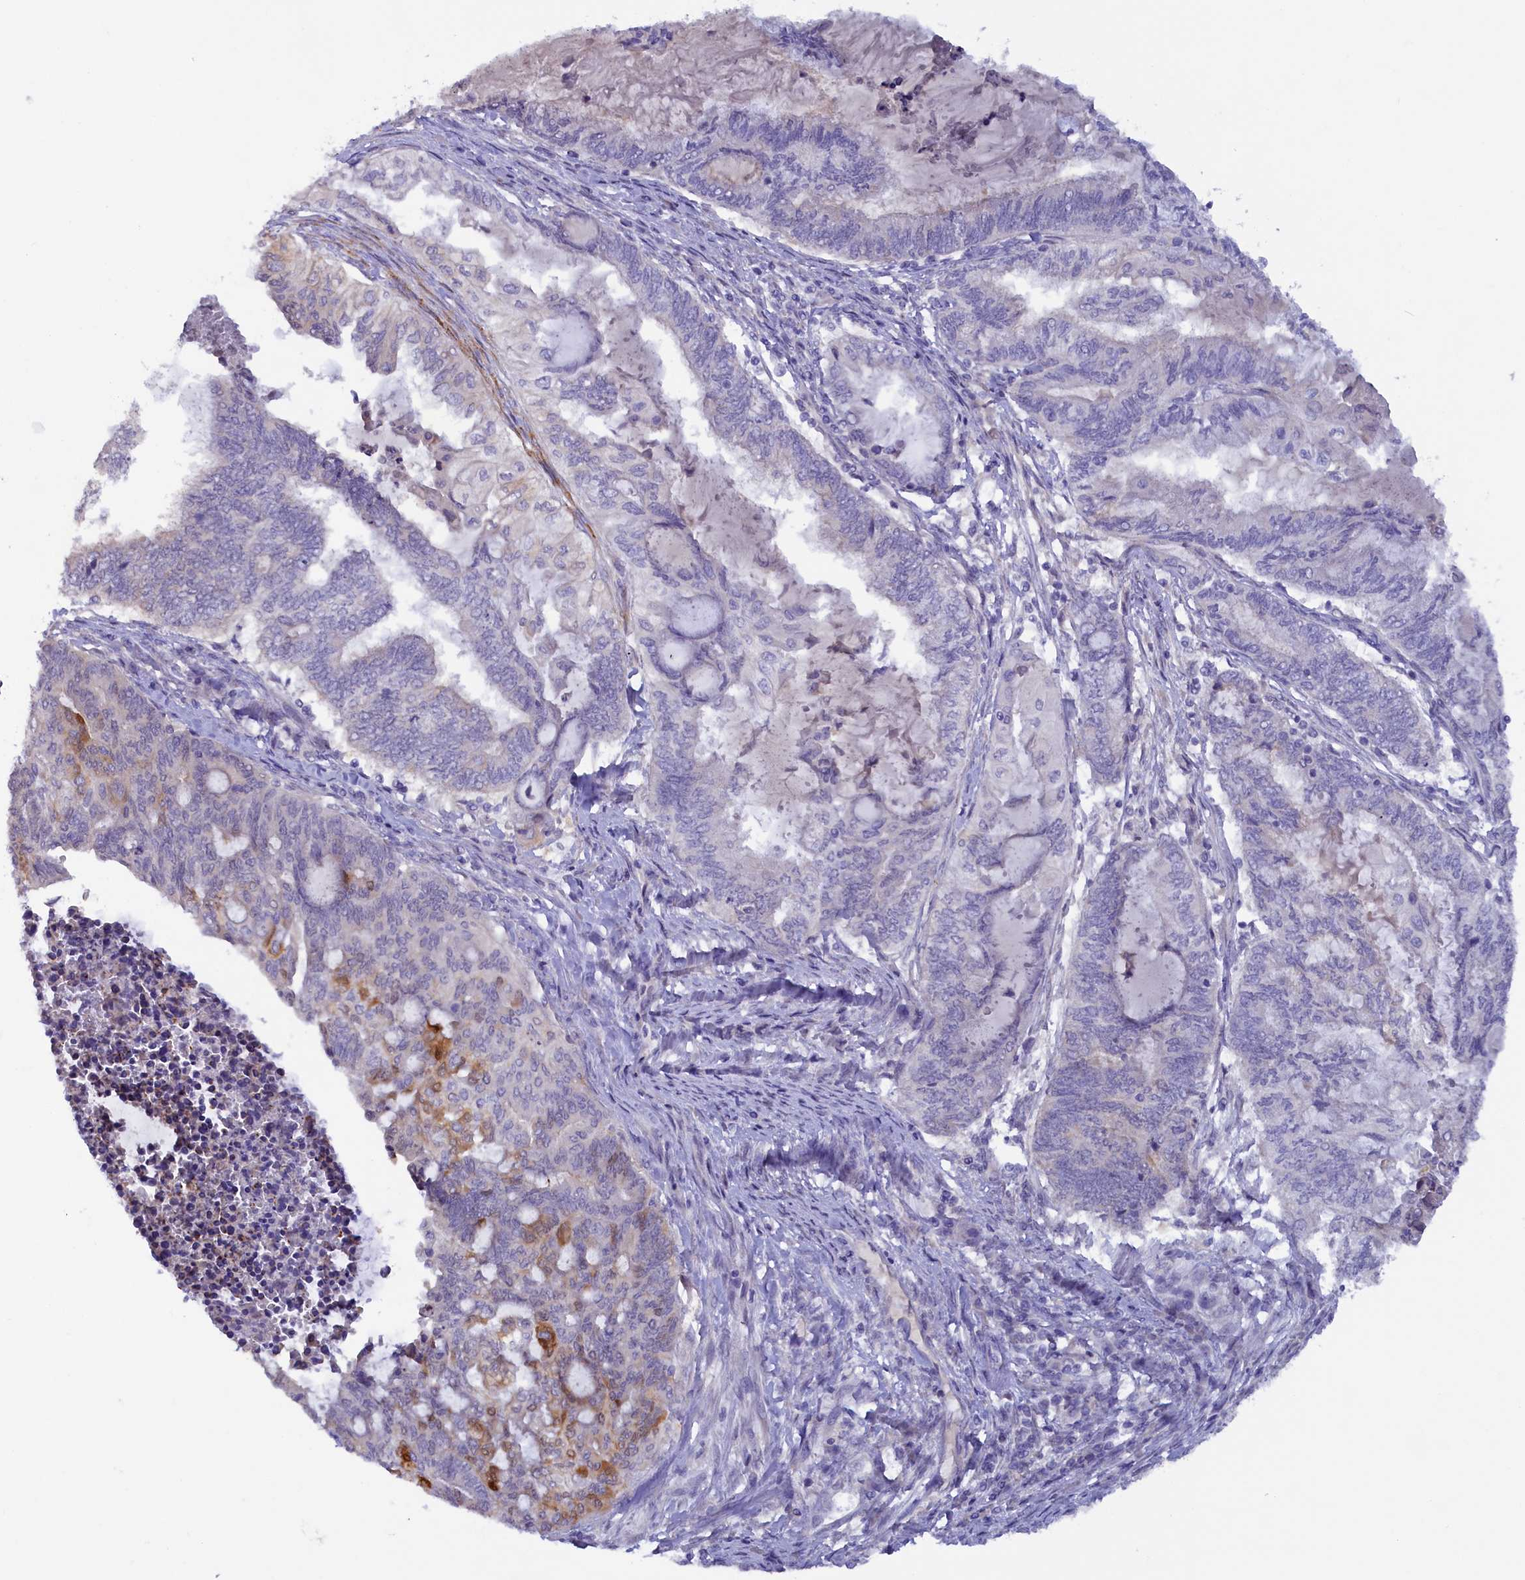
{"staining": {"intensity": "moderate", "quantity": "<25%", "location": "cytoplasmic/membranous"}, "tissue": "endometrial cancer", "cell_type": "Tumor cells", "image_type": "cancer", "snomed": [{"axis": "morphology", "description": "Adenocarcinoma, NOS"}, {"axis": "topography", "description": "Uterus"}, {"axis": "topography", "description": "Endometrium"}], "caption": "A brown stain labels moderate cytoplasmic/membranous expression of a protein in human endometrial cancer (adenocarcinoma) tumor cells.", "gene": "ZSWIM4", "patient": {"sex": "female", "age": 70}}